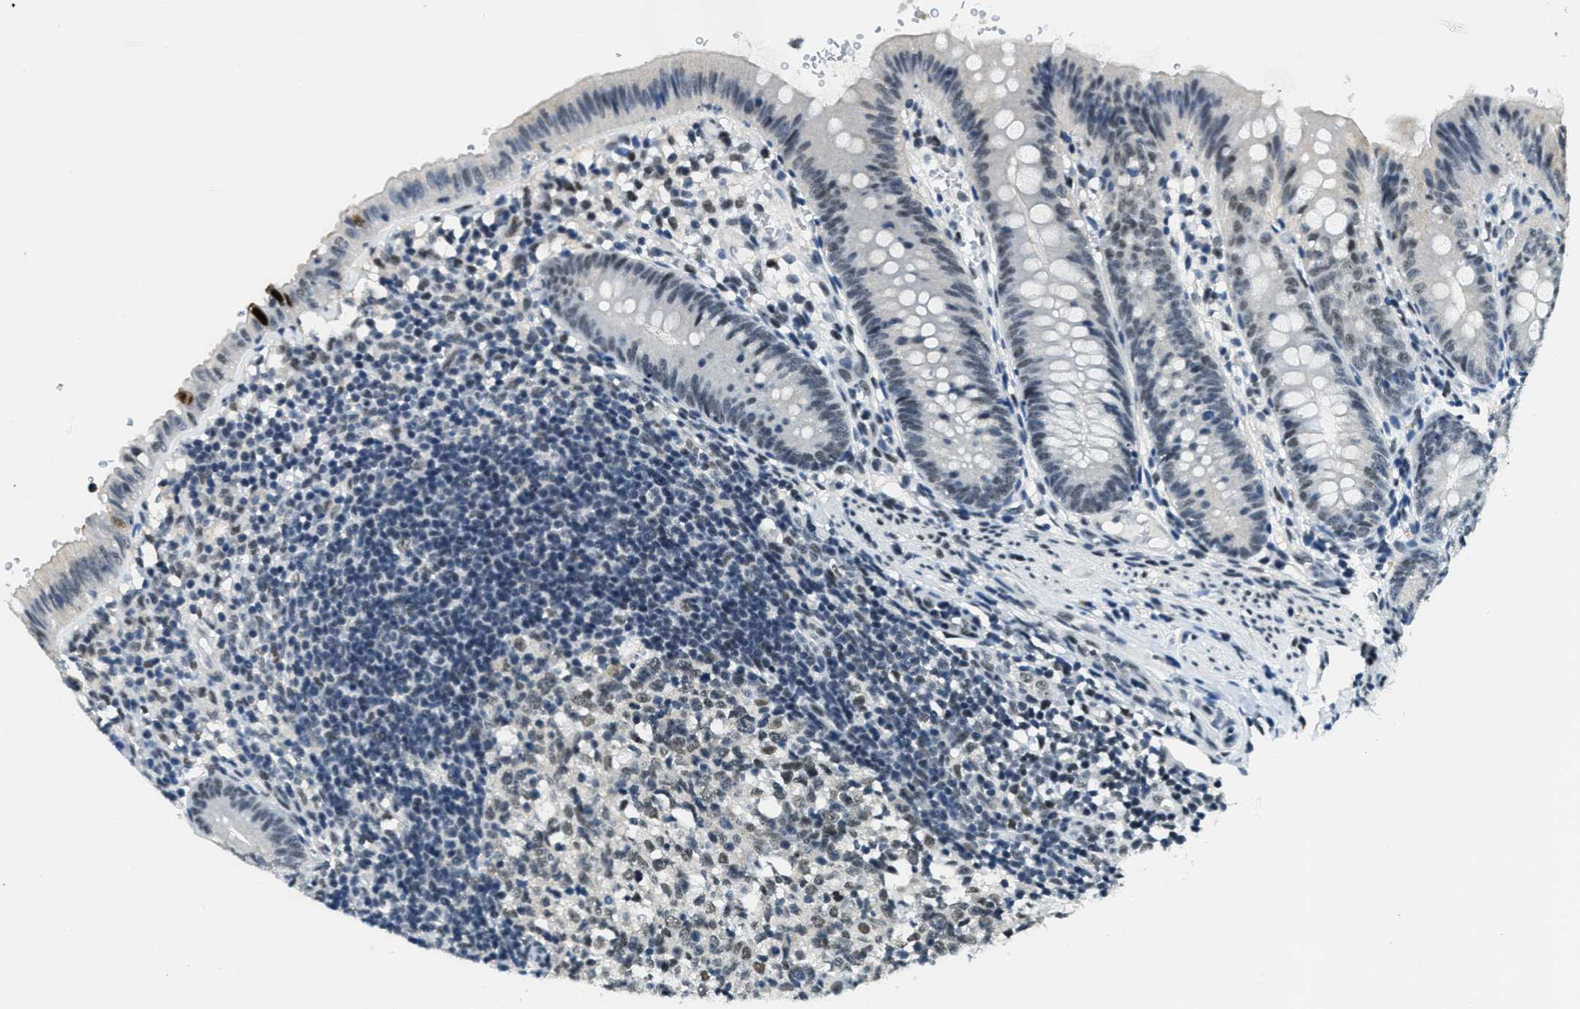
{"staining": {"intensity": "moderate", "quantity": "<25%", "location": "nuclear"}, "tissue": "appendix", "cell_type": "Glandular cells", "image_type": "normal", "snomed": [{"axis": "morphology", "description": "Normal tissue, NOS"}, {"axis": "topography", "description": "Appendix"}], "caption": "An IHC image of normal tissue is shown. Protein staining in brown labels moderate nuclear positivity in appendix within glandular cells. (Stains: DAB in brown, nuclei in blue, Microscopy: brightfield microscopy at high magnification).", "gene": "SSB", "patient": {"sex": "male", "age": 1}}